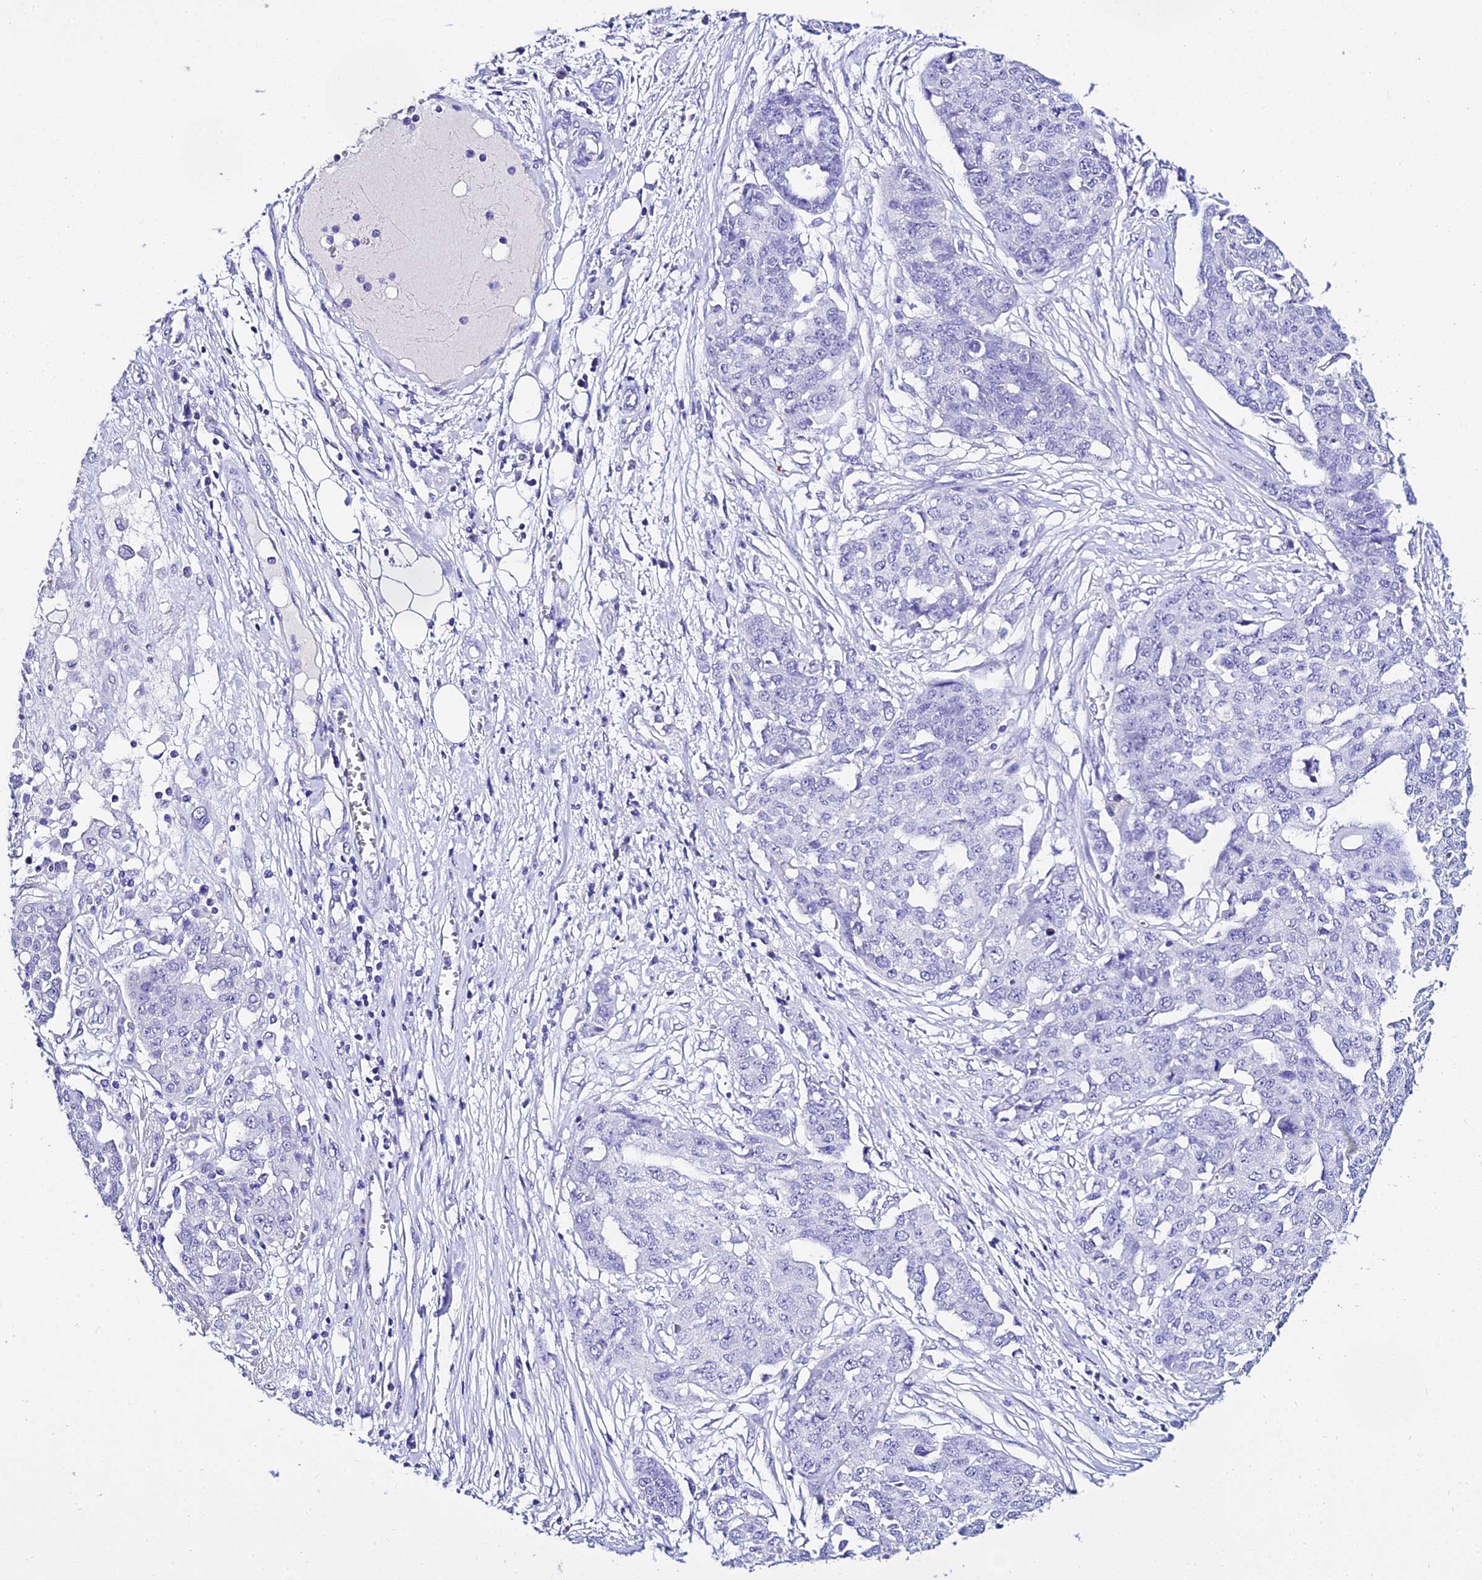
{"staining": {"intensity": "negative", "quantity": "none", "location": "none"}, "tissue": "ovarian cancer", "cell_type": "Tumor cells", "image_type": "cancer", "snomed": [{"axis": "morphology", "description": "Cystadenocarcinoma, serous, NOS"}, {"axis": "topography", "description": "Soft tissue"}, {"axis": "topography", "description": "Ovary"}], "caption": "Immunohistochemical staining of ovarian serous cystadenocarcinoma demonstrates no significant positivity in tumor cells. (DAB immunohistochemistry with hematoxylin counter stain).", "gene": "DEFB106A", "patient": {"sex": "female", "age": 57}}